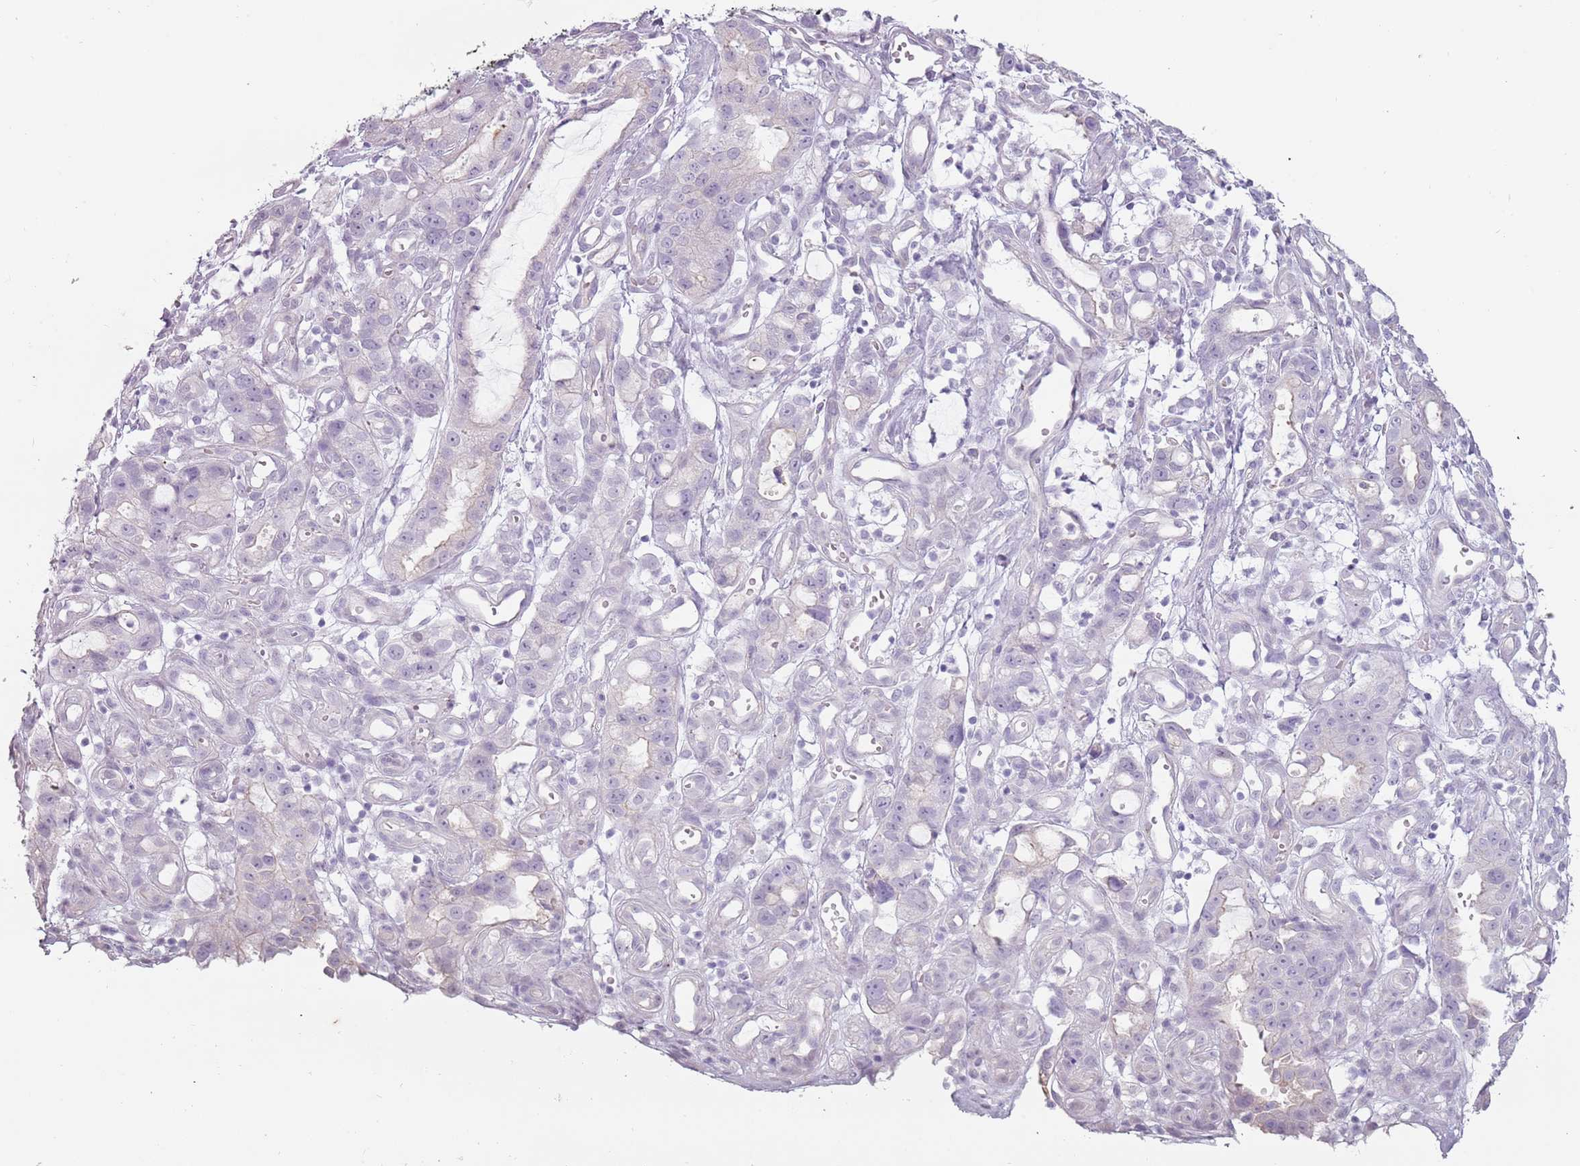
{"staining": {"intensity": "negative", "quantity": "none", "location": "none"}, "tissue": "stomach cancer", "cell_type": "Tumor cells", "image_type": "cancer", "snomed": [{"axis": "morphology", "description": "Adenocarcinoma, NOS"}, {"axis": "topography", "description": "Stomach"}], "caption": "Stomach adenocarcinoma stained for a protein using immunohistochemistry reveals no staining tumor cells.", "gene": "RFX2", "patient": {"sex": "male", "age": 55}}